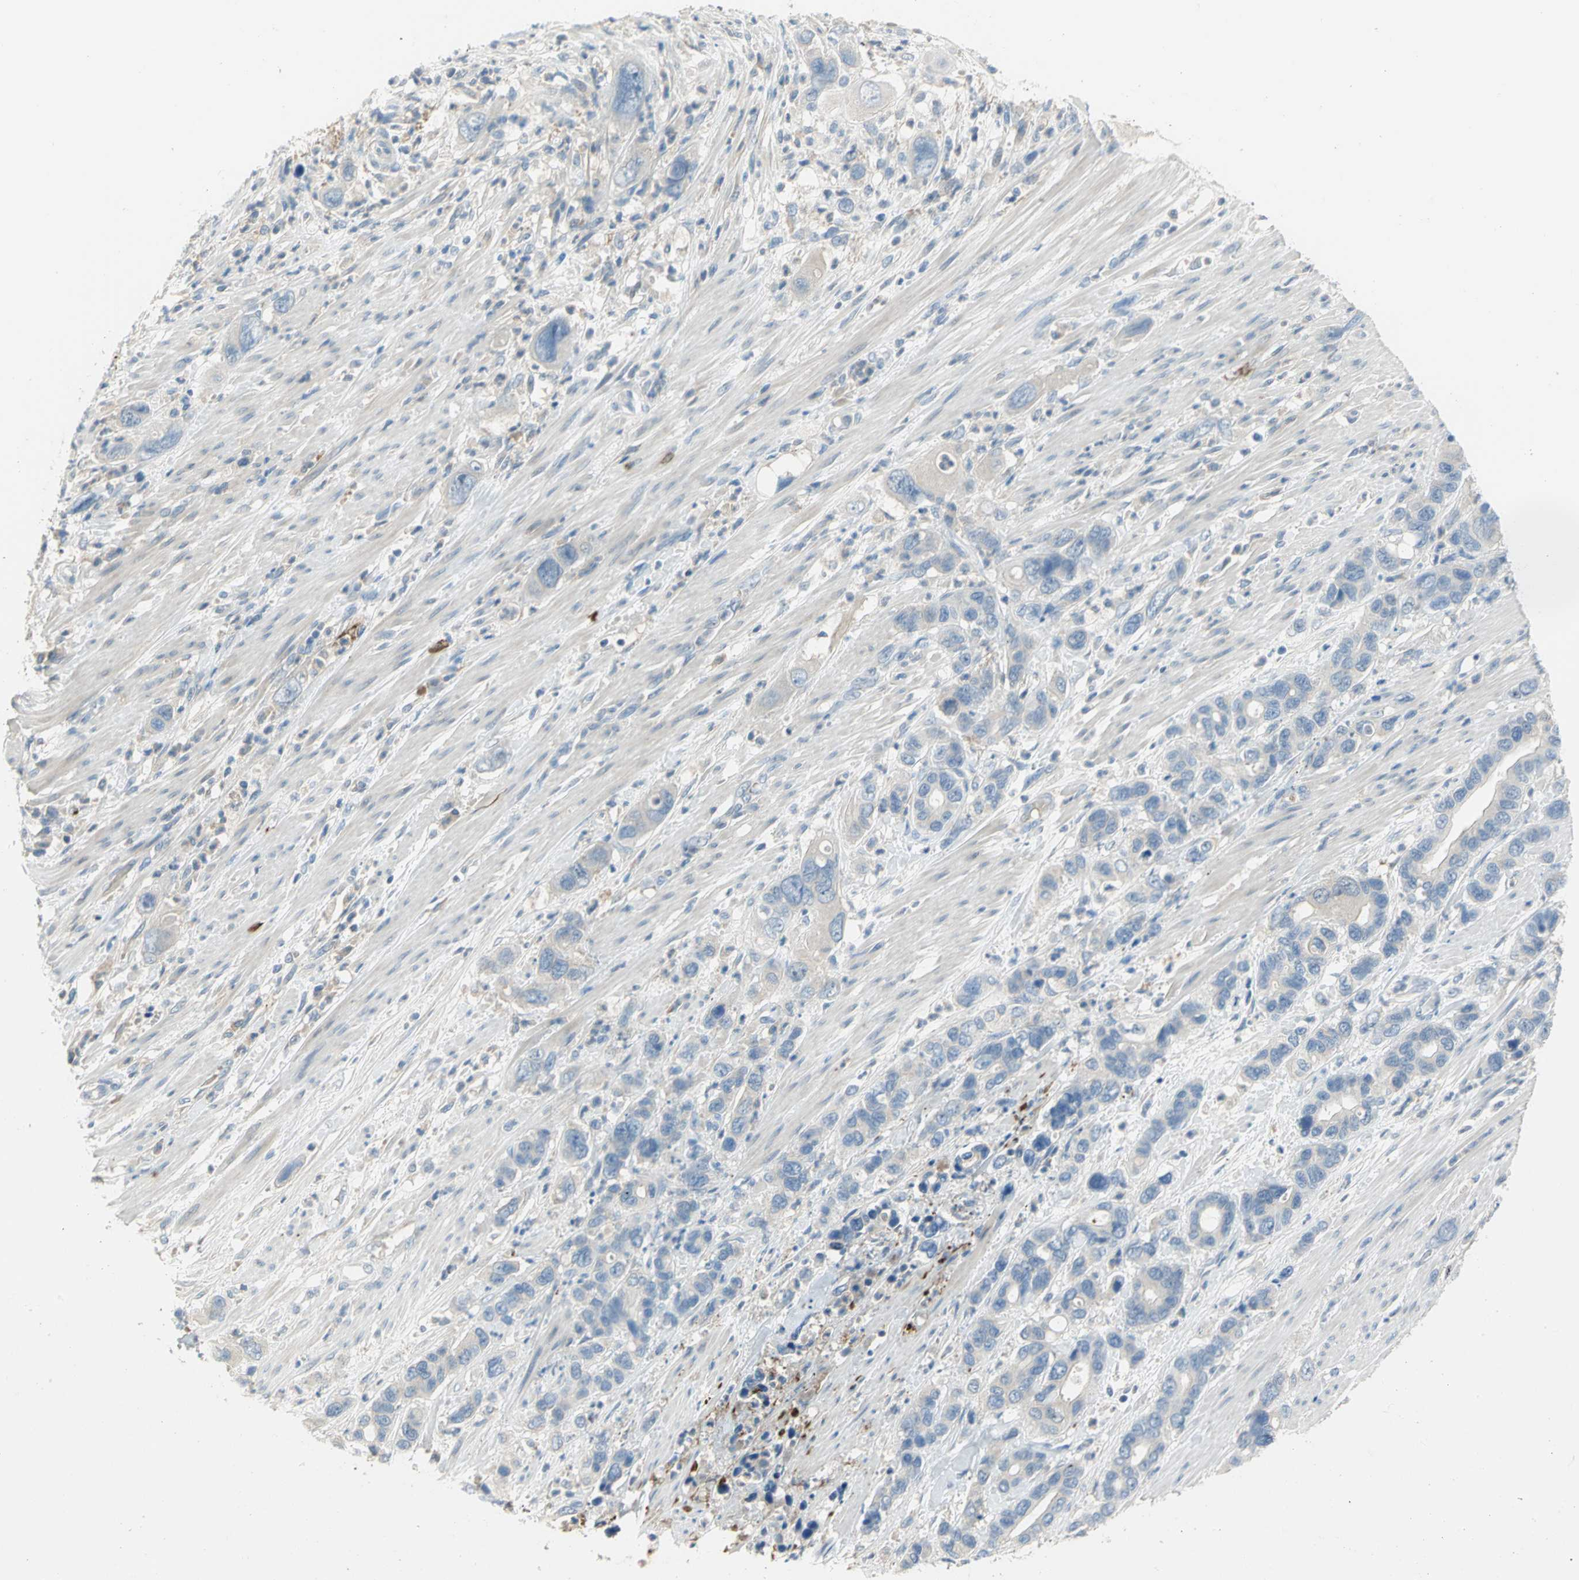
{"staining": {"intensity": "weak", "quantity": "25%-75%", "location": "cytoplasmic/membranous"}, "tissue": "pancreatic cancer", "cell_type": "Tumor cells", "image_type": "cancer", "snomed": [{"axis": "morphology", "description": "Adenocarcinoma, NOS"}, {"axis": "topography", "description": "Pancreas"}], "caption": "IHC of pancreatic cancer (adenocarcinoma) displays low levels of weak cytoplasmic/membranous expression in about 25%-75% of tumor cells.", "gene": "ZIC1", "patient": {"sex": "female", "age": 71}}